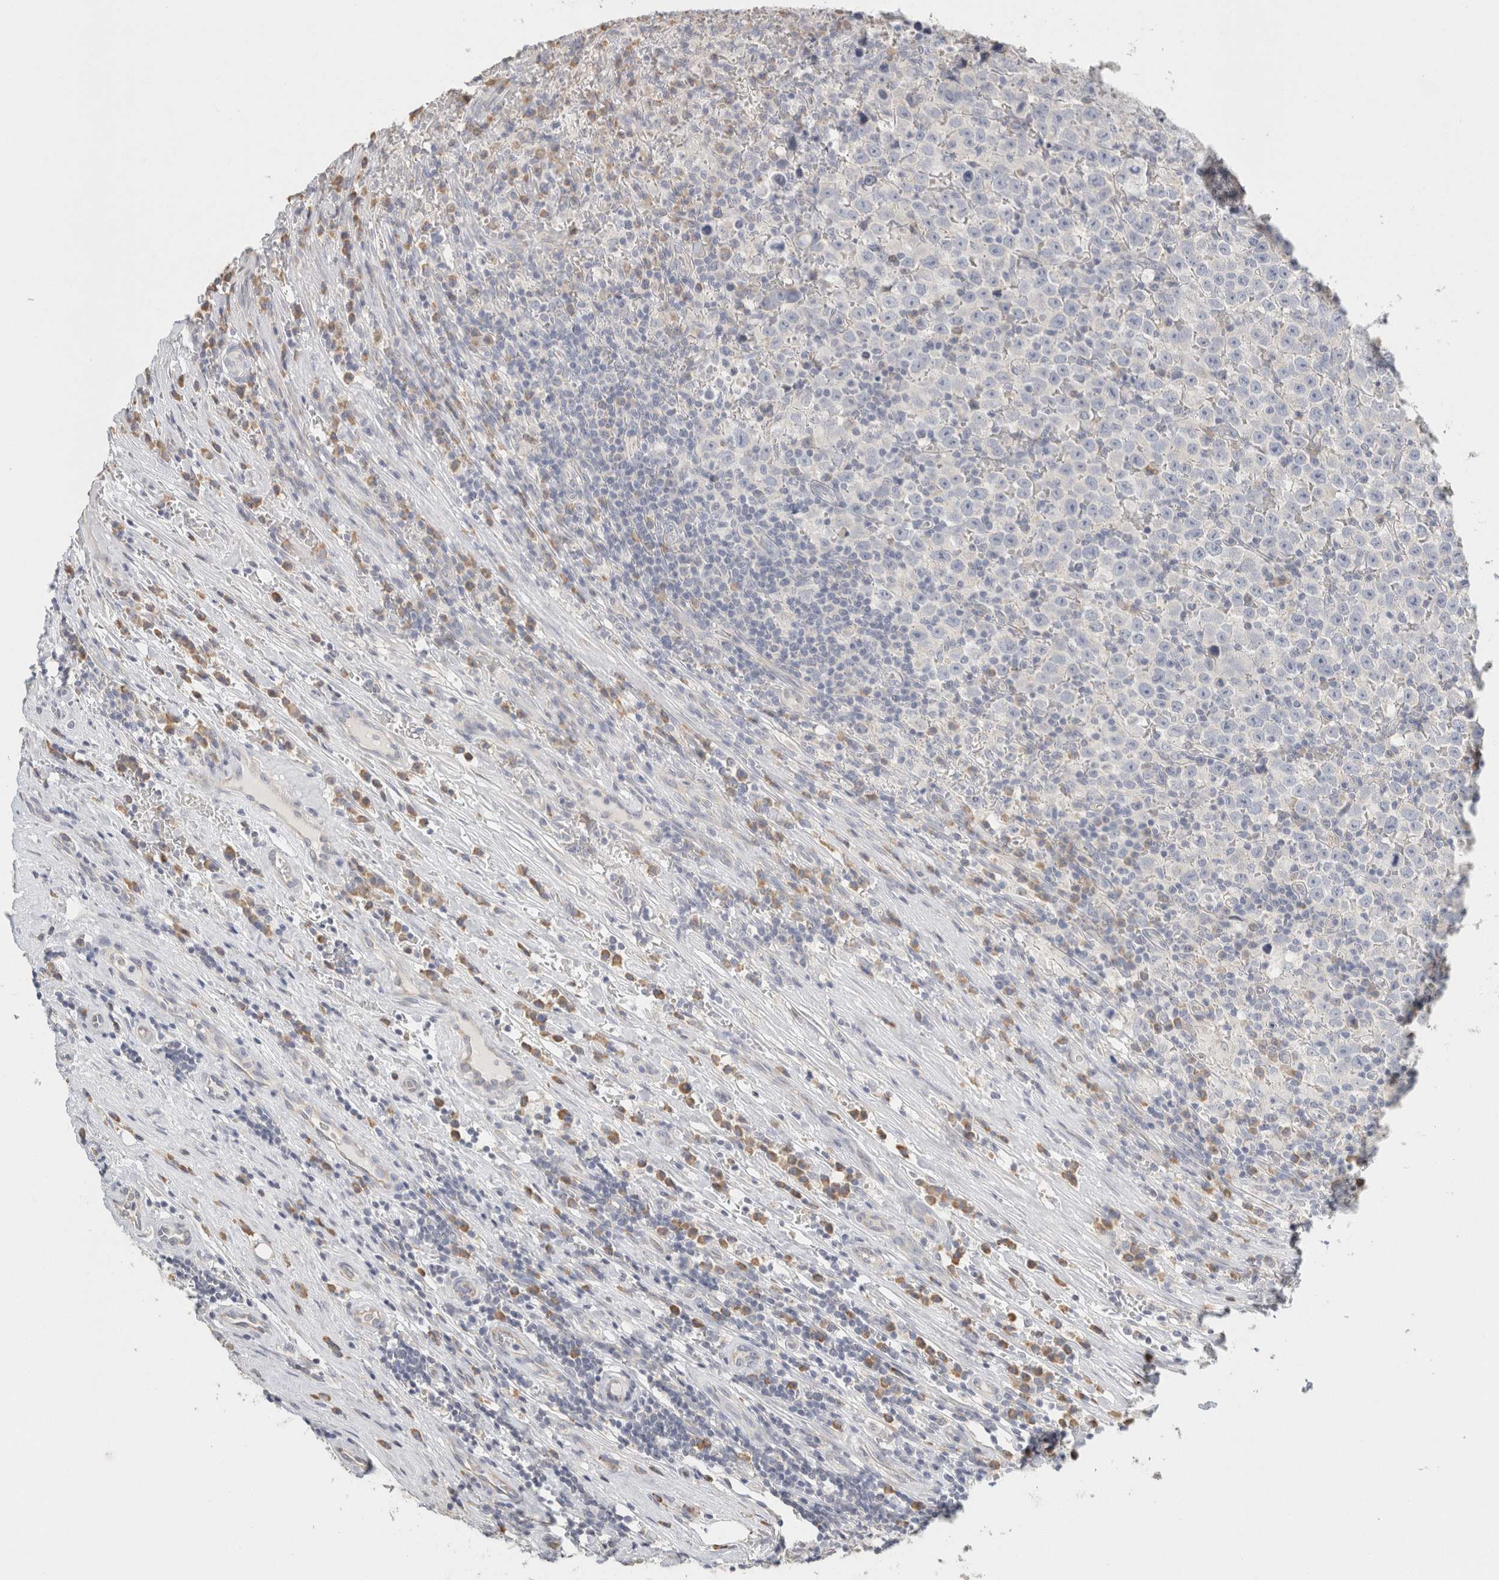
{"staining": {"intensity": "negative", "quantity": "none", "location": "none"}, "tissue": "testis cancer", "cell_type": "Tumor cells", "image_type": "cancer", "snomed": [{"axis": "morphology", "description": "Seminoma, NOS"}, {"axis": "topography", "description": "Testis"}], "caption": "This is a micrograph of IHC staining of testis seminoma, which shows no expression in tumor cells.", "gene": "NEFM", "patient": {"sex": "male", "age": 43}}